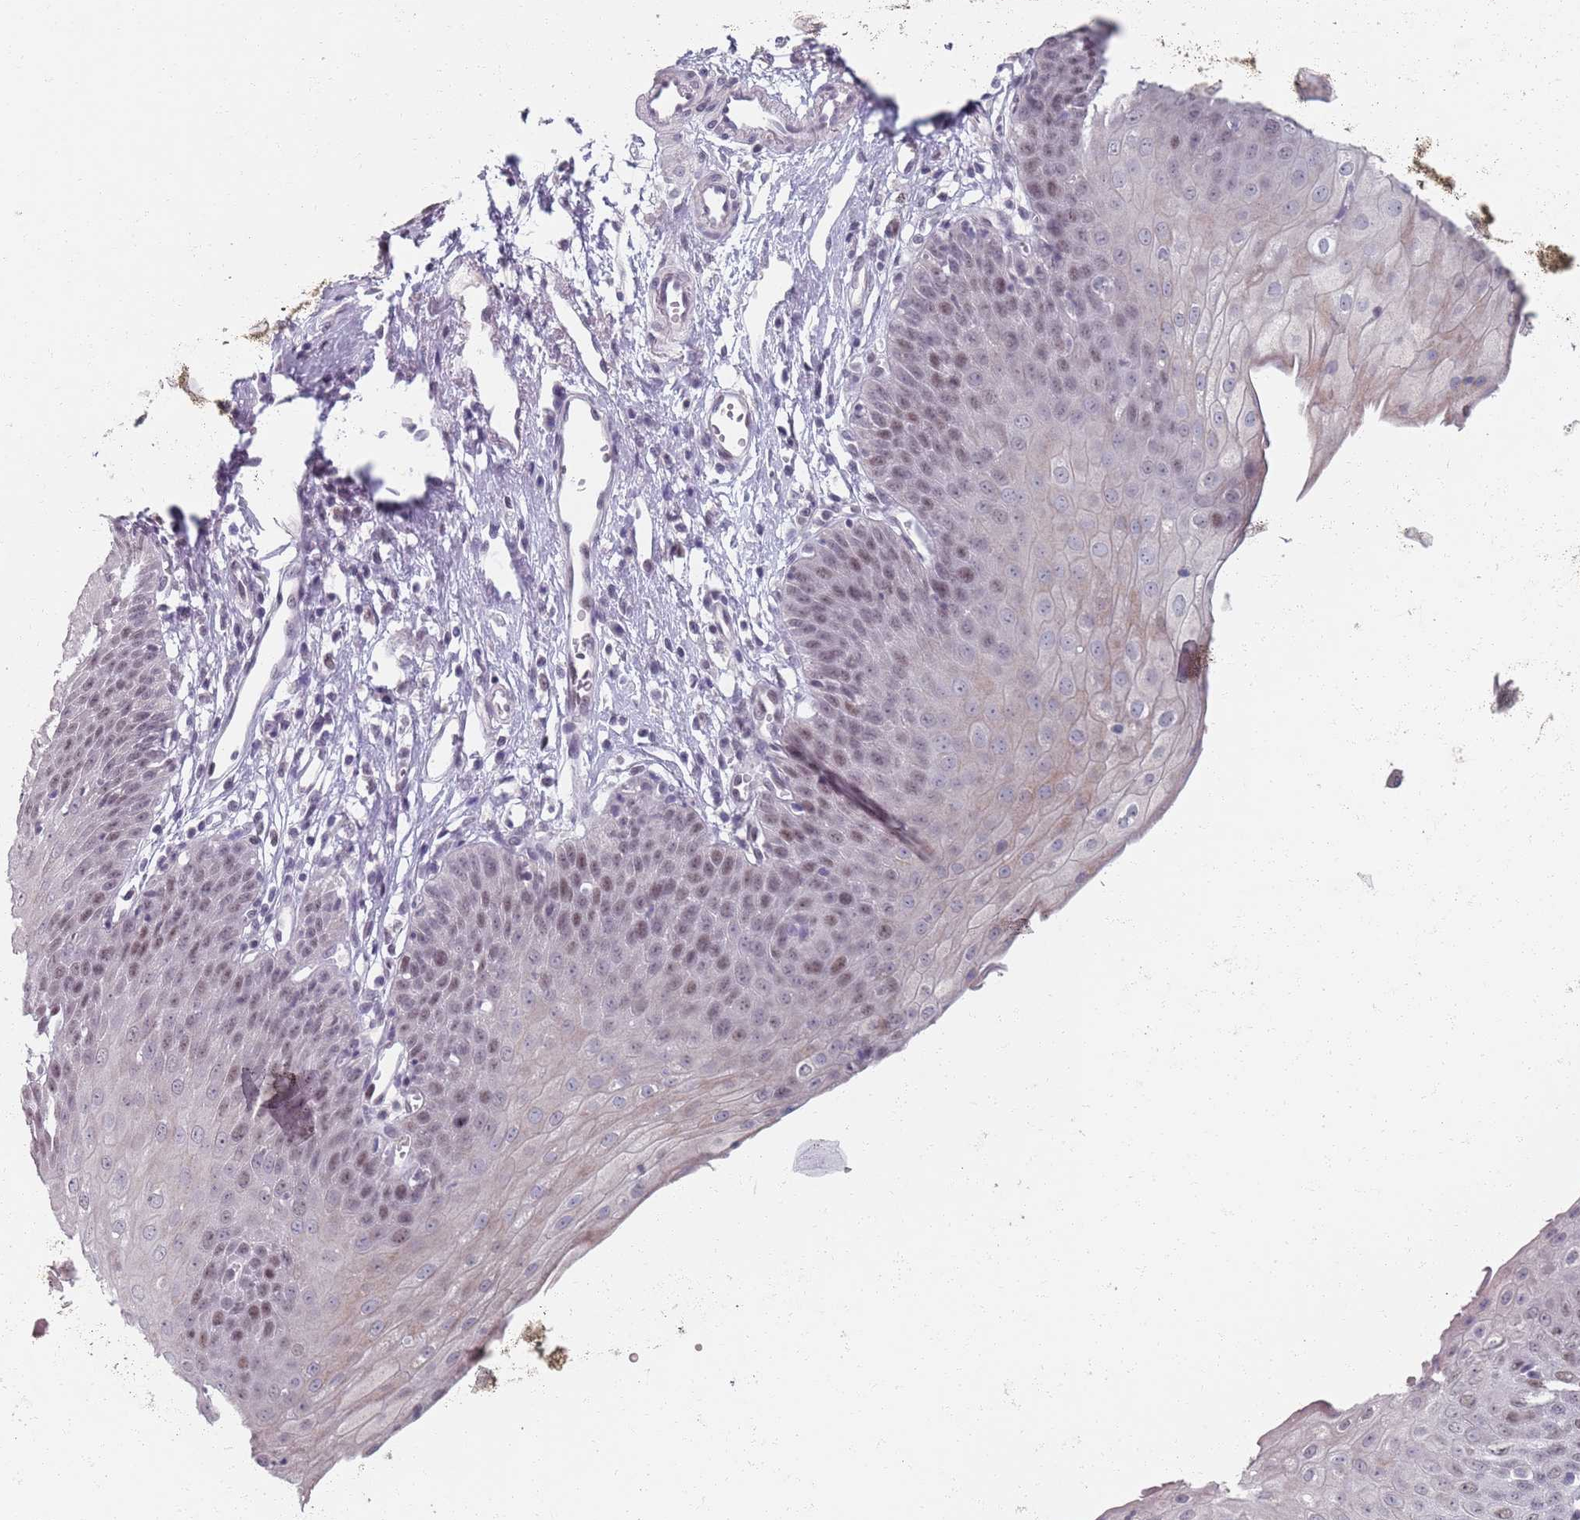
{"staining": {"intensity": "moderate", "quantity": "25%-75%", "location": "nuclear"}, "tissue": "esophagus", "cell_type": "Squamous epithelial cells", "image_type": "normal", "snomed": [{"axis": "morphology", "description": "Normal tissue, NOS"}, {"axis": "topography", "description": "Esophagus"}], "caption": "Esophagus stained with DAB (3,3'-diaminobenzidine) immunohistochemistry (IHC) displays medium levels of moderate nuclear expression in approximately 25%-75% of squamous epithelial cells. Immunohistochemistry stains the protein of interest in brown and the nuclei are stained blue.", "gene": "SAMD1", "patient": {"sex": "male", "age": 71}}